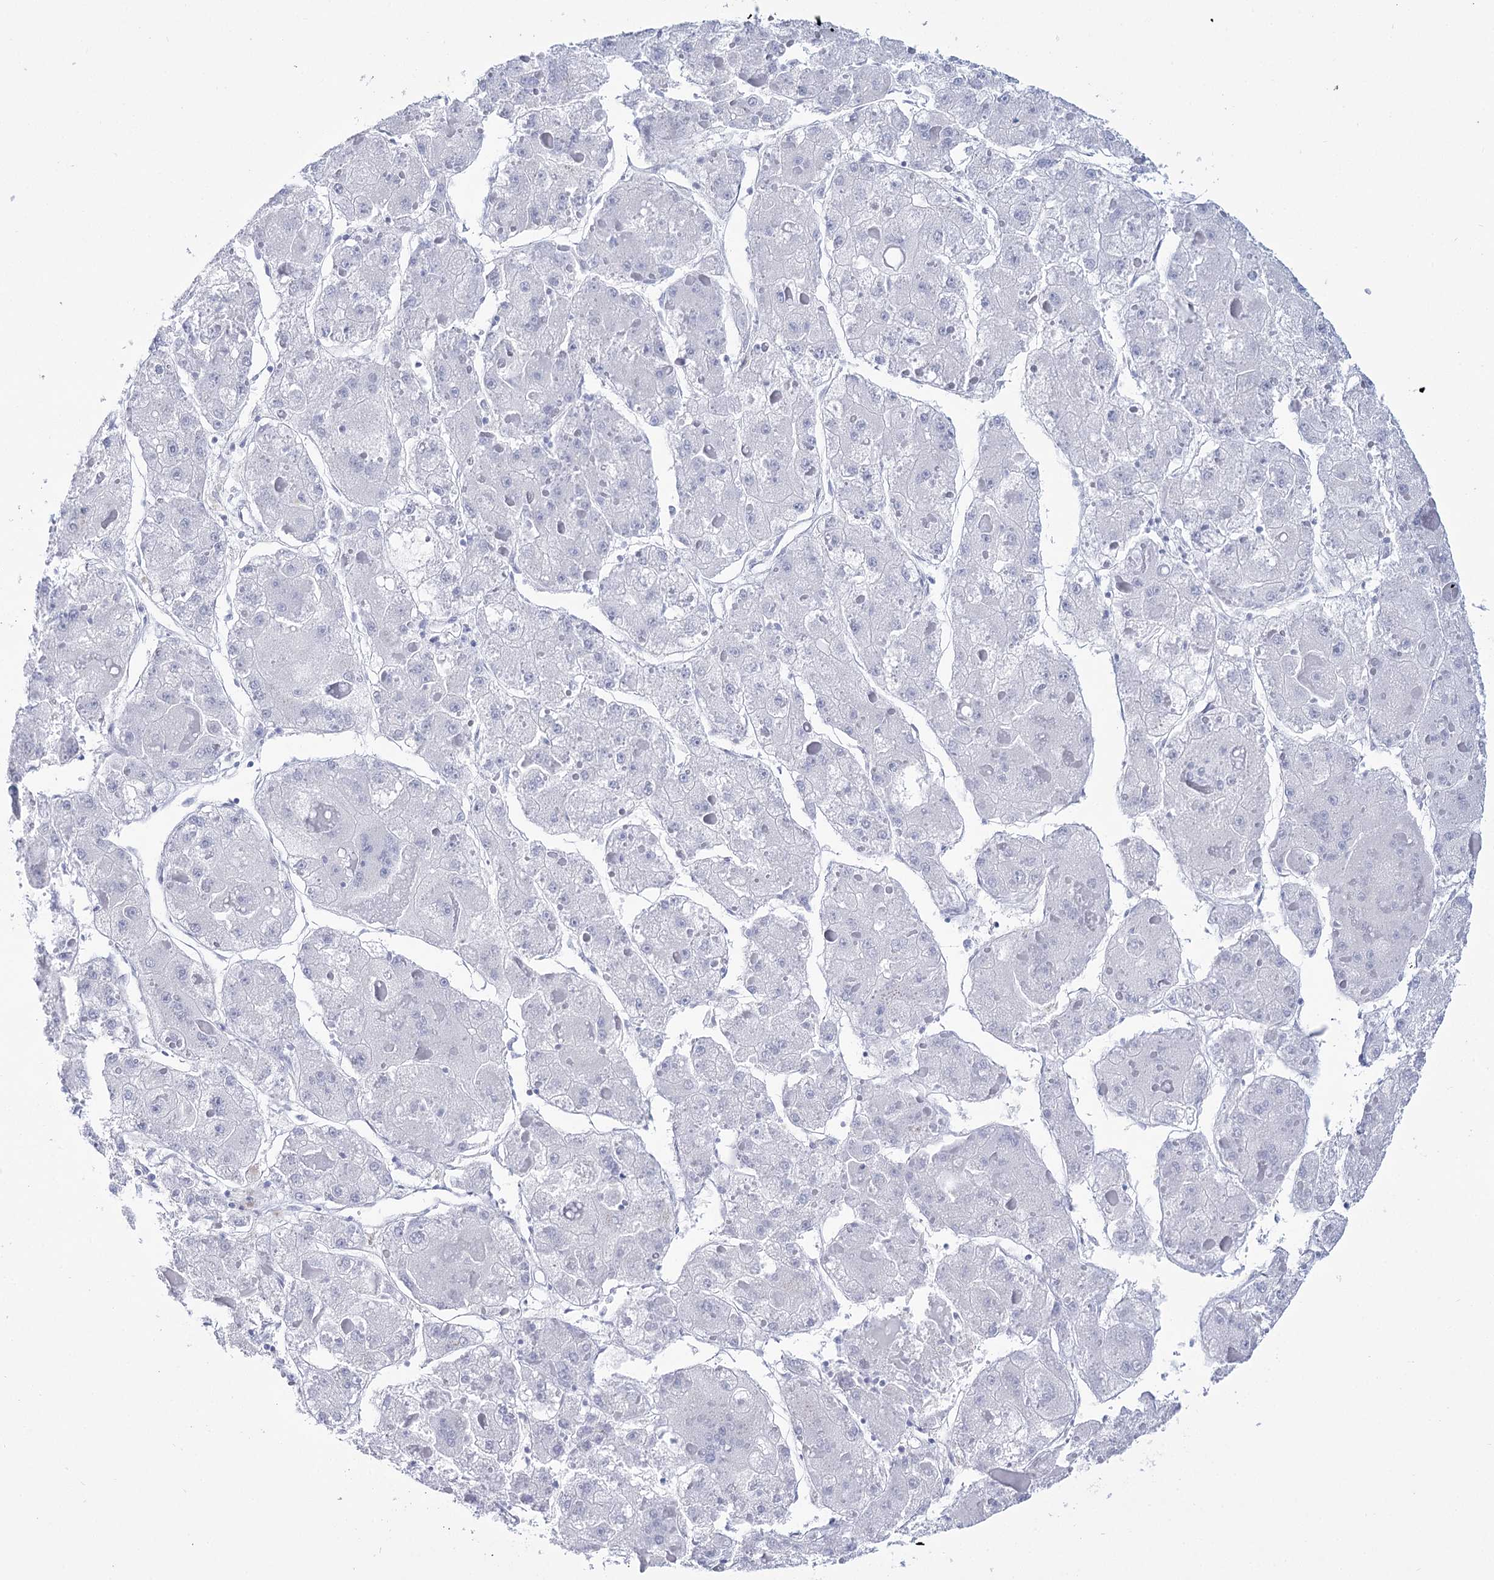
{"staining": {"intensity": "negative", "quantity": "none", "location": "none"}, "tissue": "liver cancer", "cell_type": "Tumor cells", "image_type": "cancer", "snomed": [{"axis": "morphology", "description": "Carcinoma, Hepatocellular, NOS"}, {"axis": "topography", "description": "Liver"}], "caption": "High power microscopy image of an IHC photomicrograph of liver hepatocellular carcinoma, revealing no significant positivity in tumor cells.", "gene": "RNF186", "patient": {"sex": "female", "age": 73}}